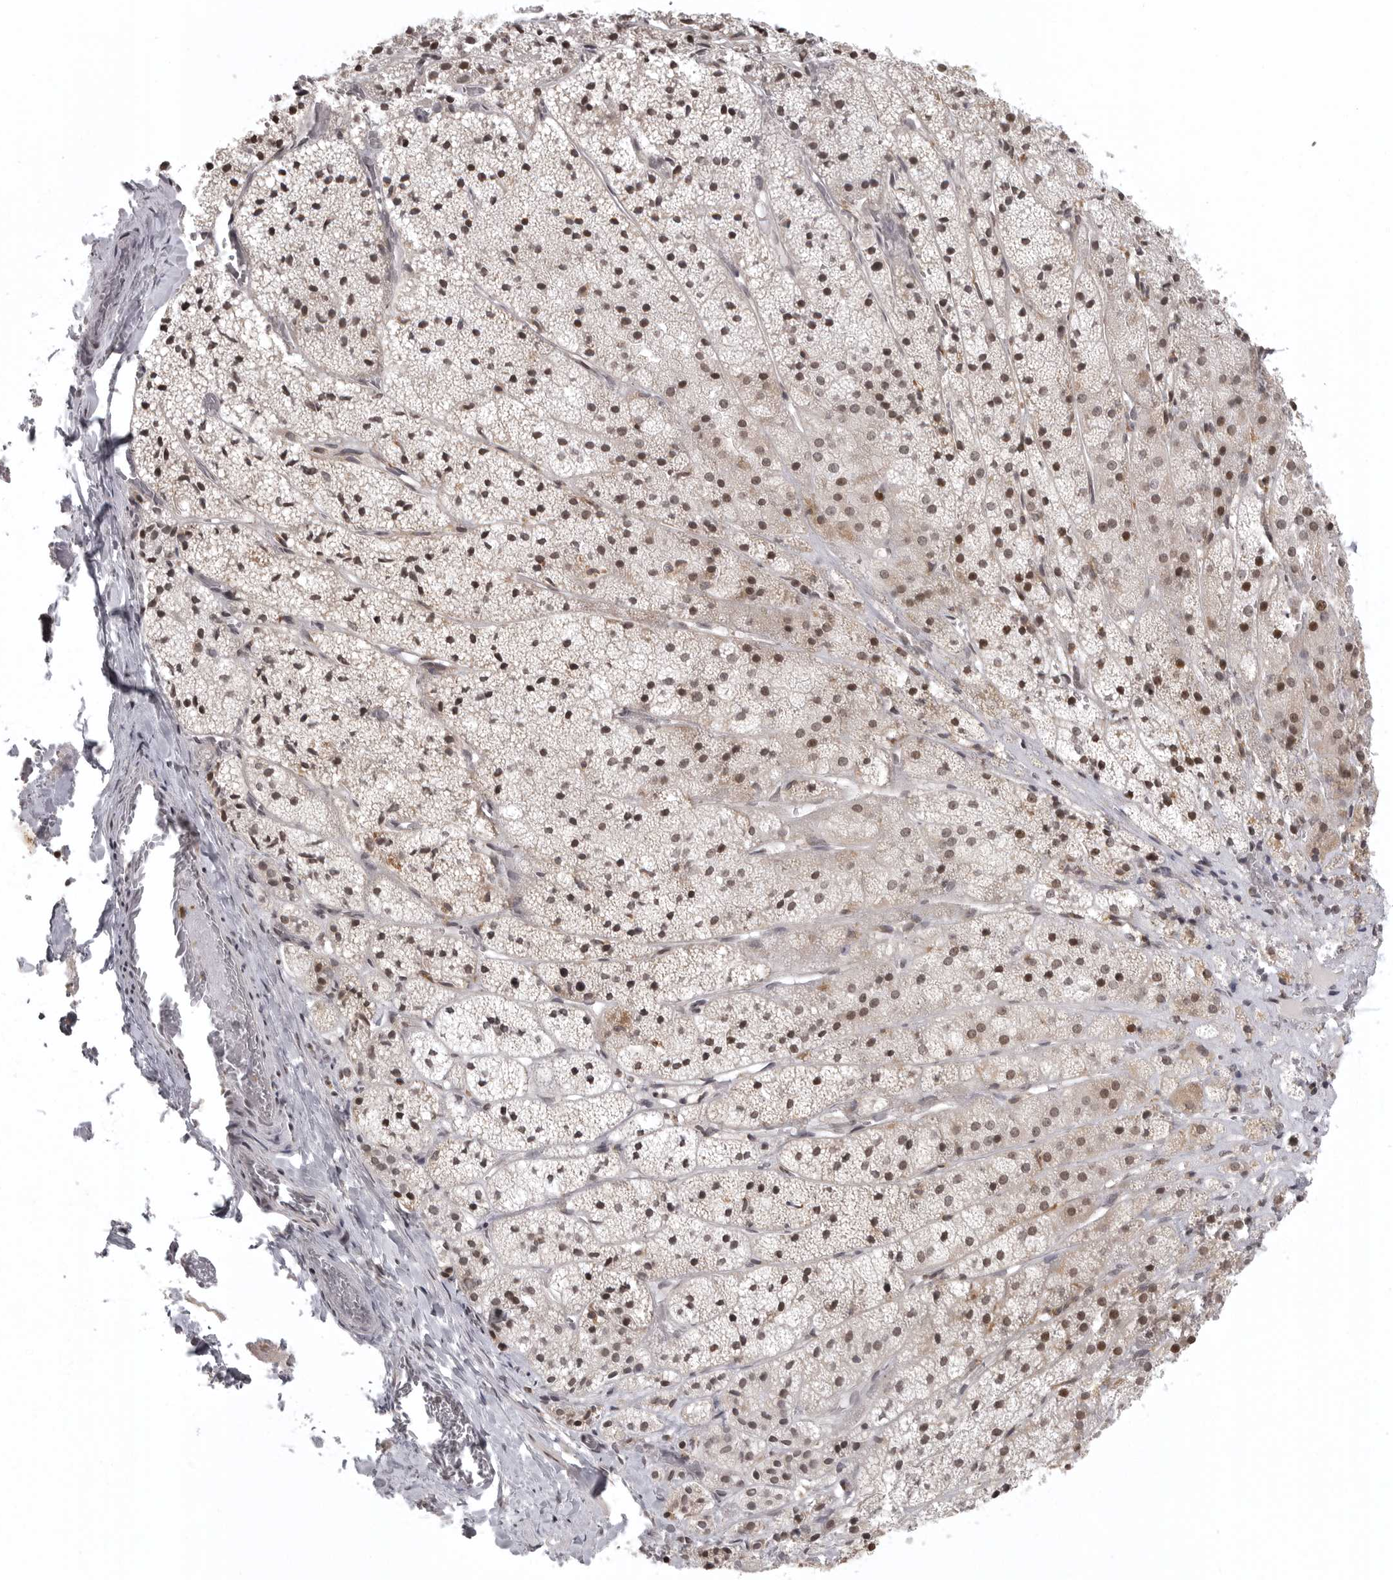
{"staining": {"intensity": "moderate", "quantity": "25%-75%", "location": "cytoplasmic/membranous,nuclear"}, "tissue": "adrenal gland", "cell_type": "Glandular cells", "image_type": "normal", "snomed": [{"axis": "morphology", "description": "Normal tissue, NOS"}, {"axis": "topography", "description": "Adrenal gland"}], "caption": "Immunohistochemistry histopathology image of unremarkable adrenal gland: adrenal gland stained using immunohistochemistry demonstrates medium levels of moderate protein expression localized specifically in the cytoplasmic/membranous,nuclear of glandular cells, appearing as a cytoplasmic/membranous,nuclear brown color.", "gene": "ISG20L2", "patient": {"sex": "female", "age": 44}}